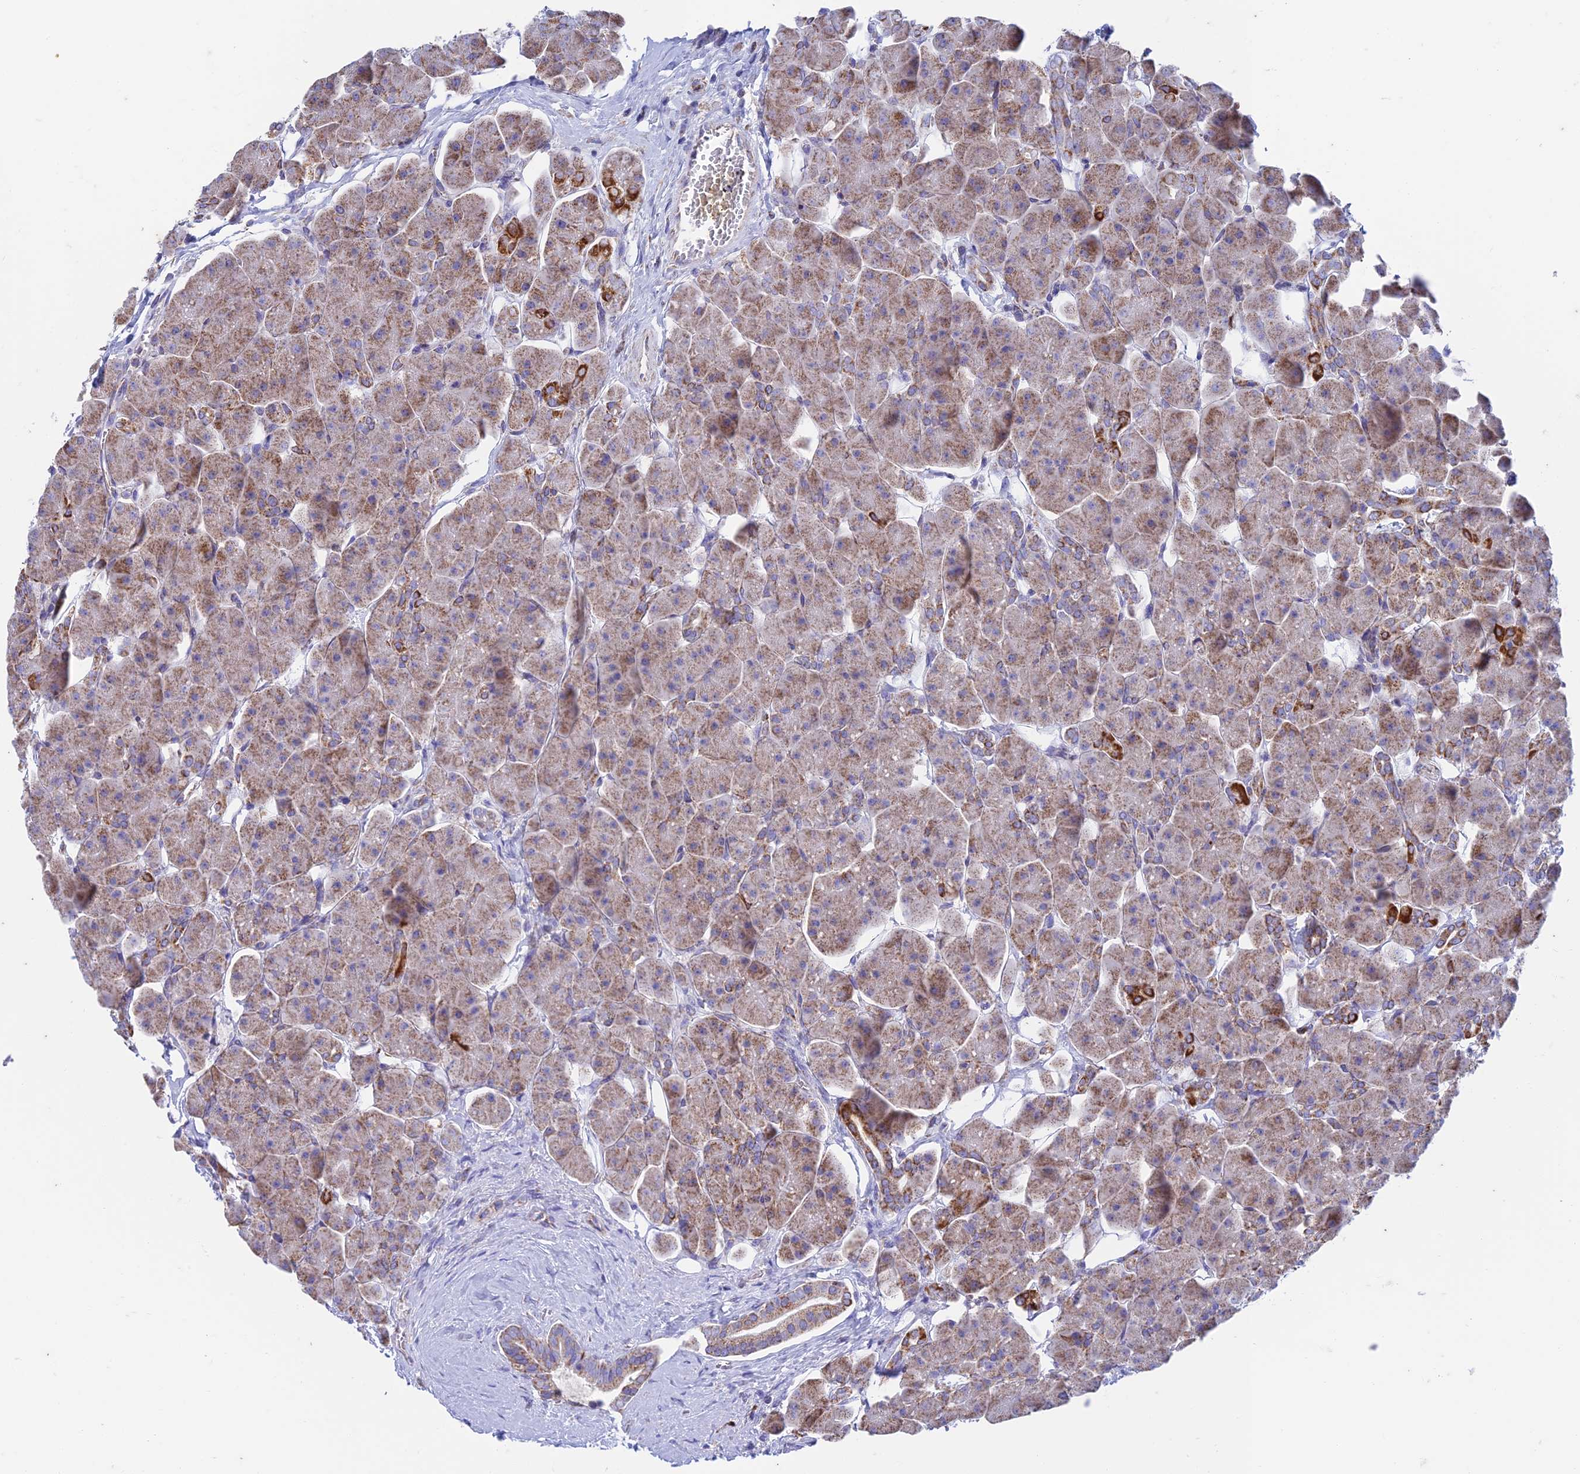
{"staining": {"intensity": "strong", "quantity": "<25%", "location": "cytoplasmic/membranous"}, "tissue": "pancreas", "cell_type": "Exocrine glandular cells", "image_type": "normal", "snomed": [{"axis": "morphology", "description": "Normal tissue, NOS"}, {"axis": "topography", "description": "Pancreas"}], "caption": "Immunohistochemistry (DAB) staining of benign pancreas exhibits strong cytoplasmic/membranous protein expression in approximately <25% of exocrine glandular cells.", "gene": "ZNF181", "patient": {"sex": "male", "age": 66}}